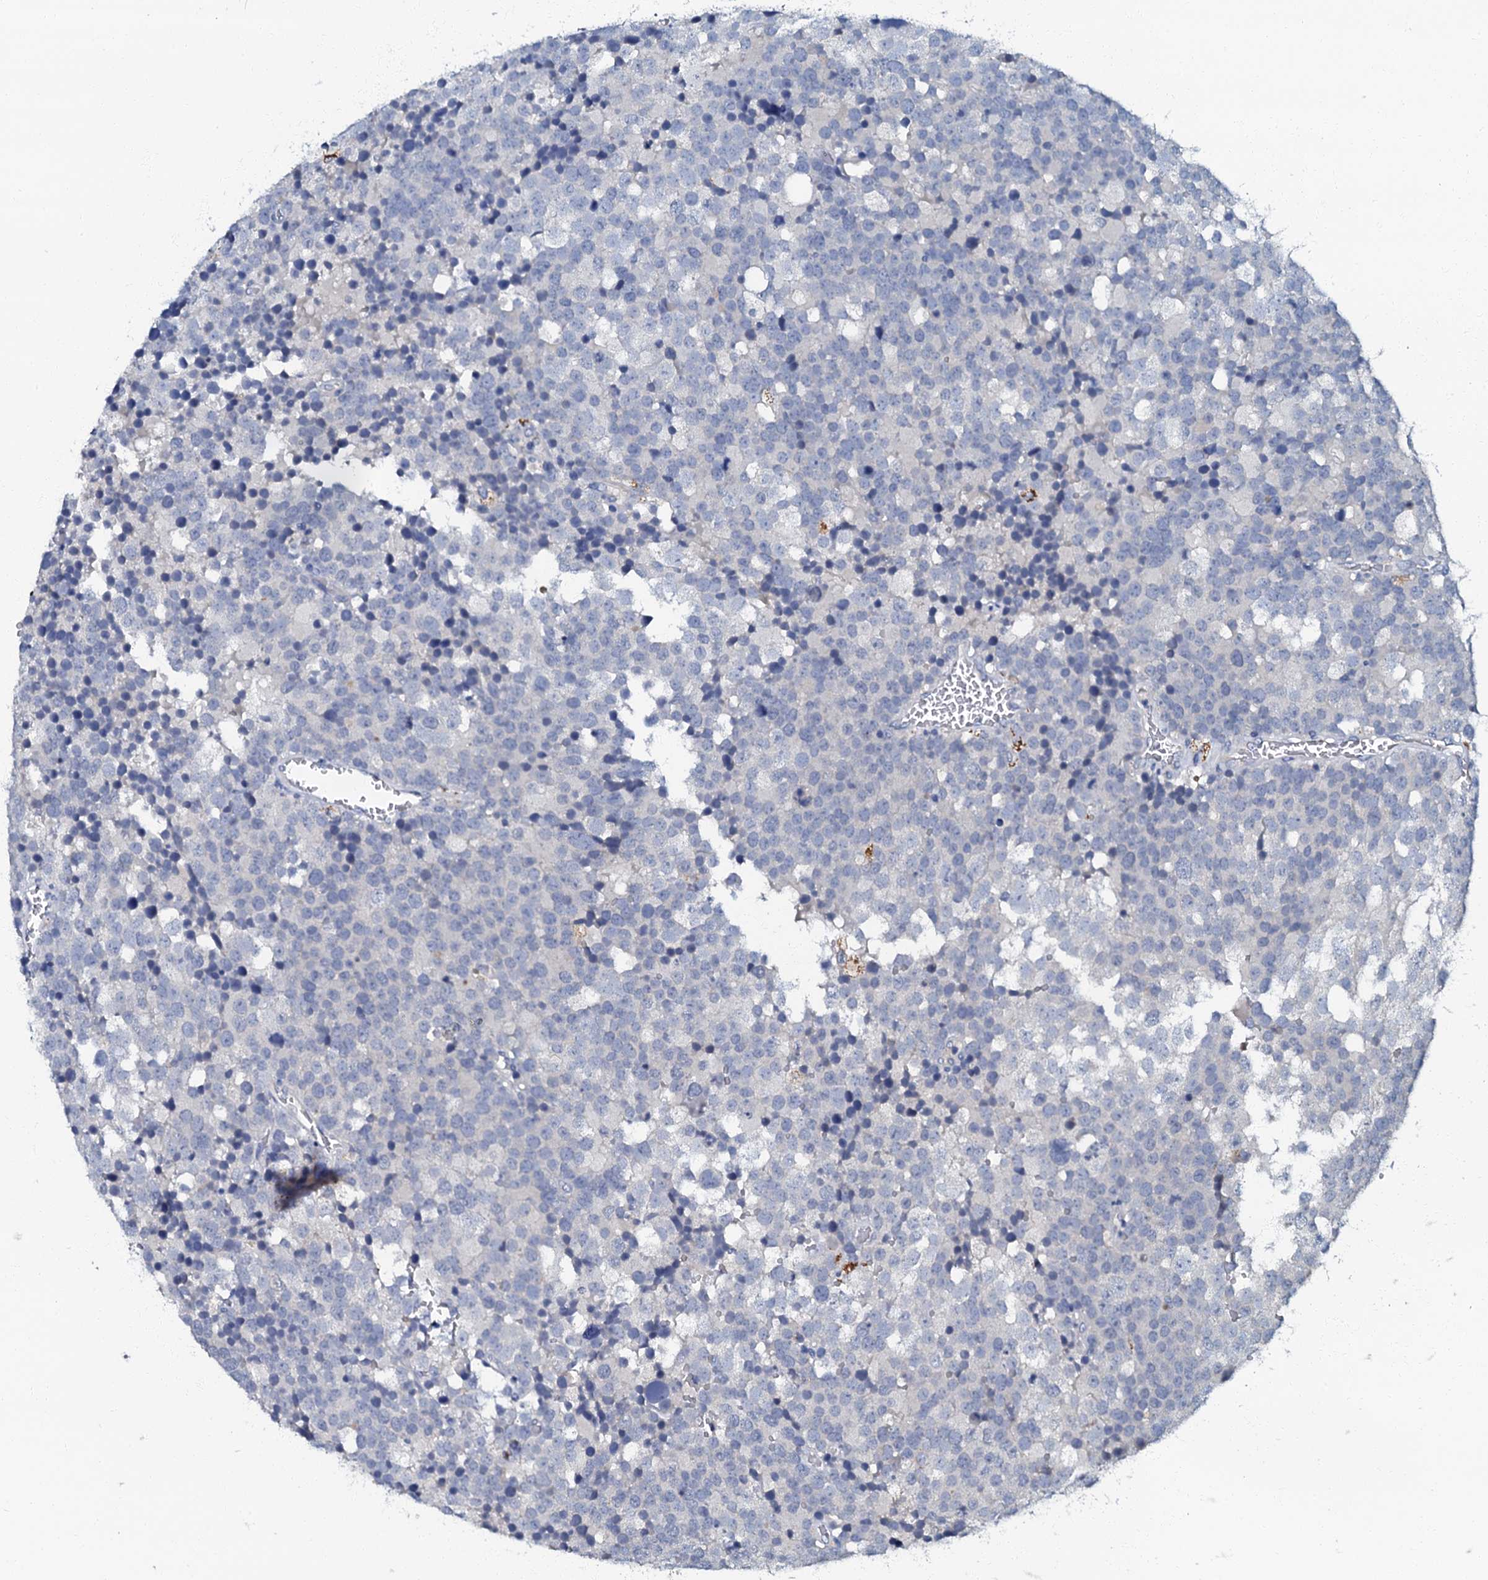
{"staining": {"intensity": "negative", "quantity": "none", "location": "none"}, "tissue": "testis cancer", "cell_type": "Tumor cells", "image_type": "cancer", "snomed": [{"axis": "morphology", "description": "Seminoma, NOS"}, {"axis": "topography", "description": "Testis"}], "caption": "This is a micrograph of immunohistochemistry (IHC) staining of testis cancer, which shows no positivity in tumor cells. The staining is performed using DAB brown chromogen with nuclei counter-stained in using hematoxylin.", "gene": "OLAH", "patient": {"sex": "male", "age": 71}}